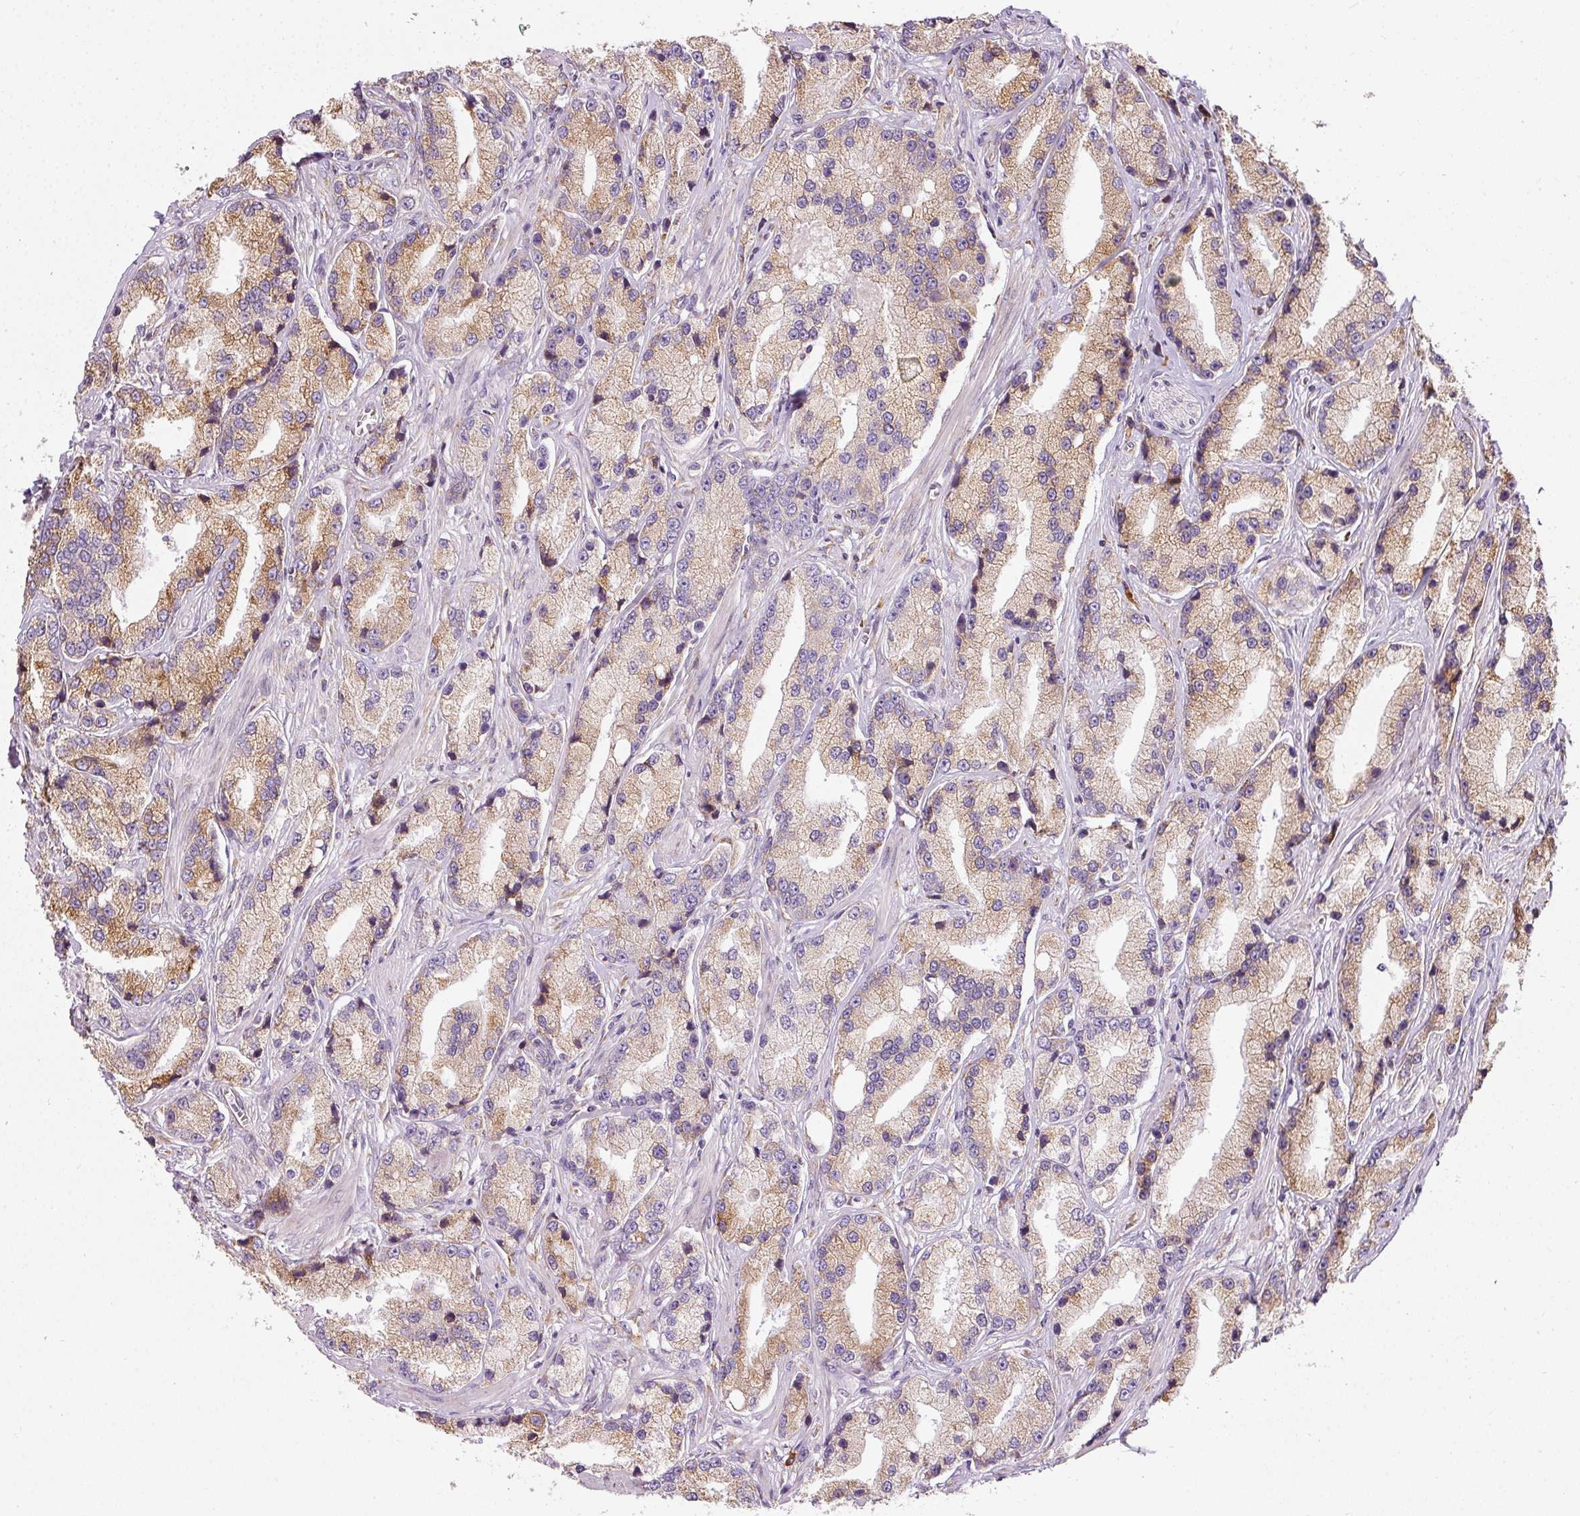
{"staining": {"intensity": "moderate", "quantity": "25%-75%", "location": "cytoplasmic/membranous"}, "tissue": "prostate cancer", "cell_type": "Tumor cells", "image_type": "cancer", "snomed": [{"axis": "morphology", "description": "Adenocarcinoma, High grade"}, {"axis": "topography", "description": "Prostate"}], "caption": "Moderate cytoplasmic/membranous protein positivity is appreciated in approximately 25%-75% of tumor cells in prostate cancer.", "gene": "MORN4", "patient": {"sex": "male", "age": 74}}